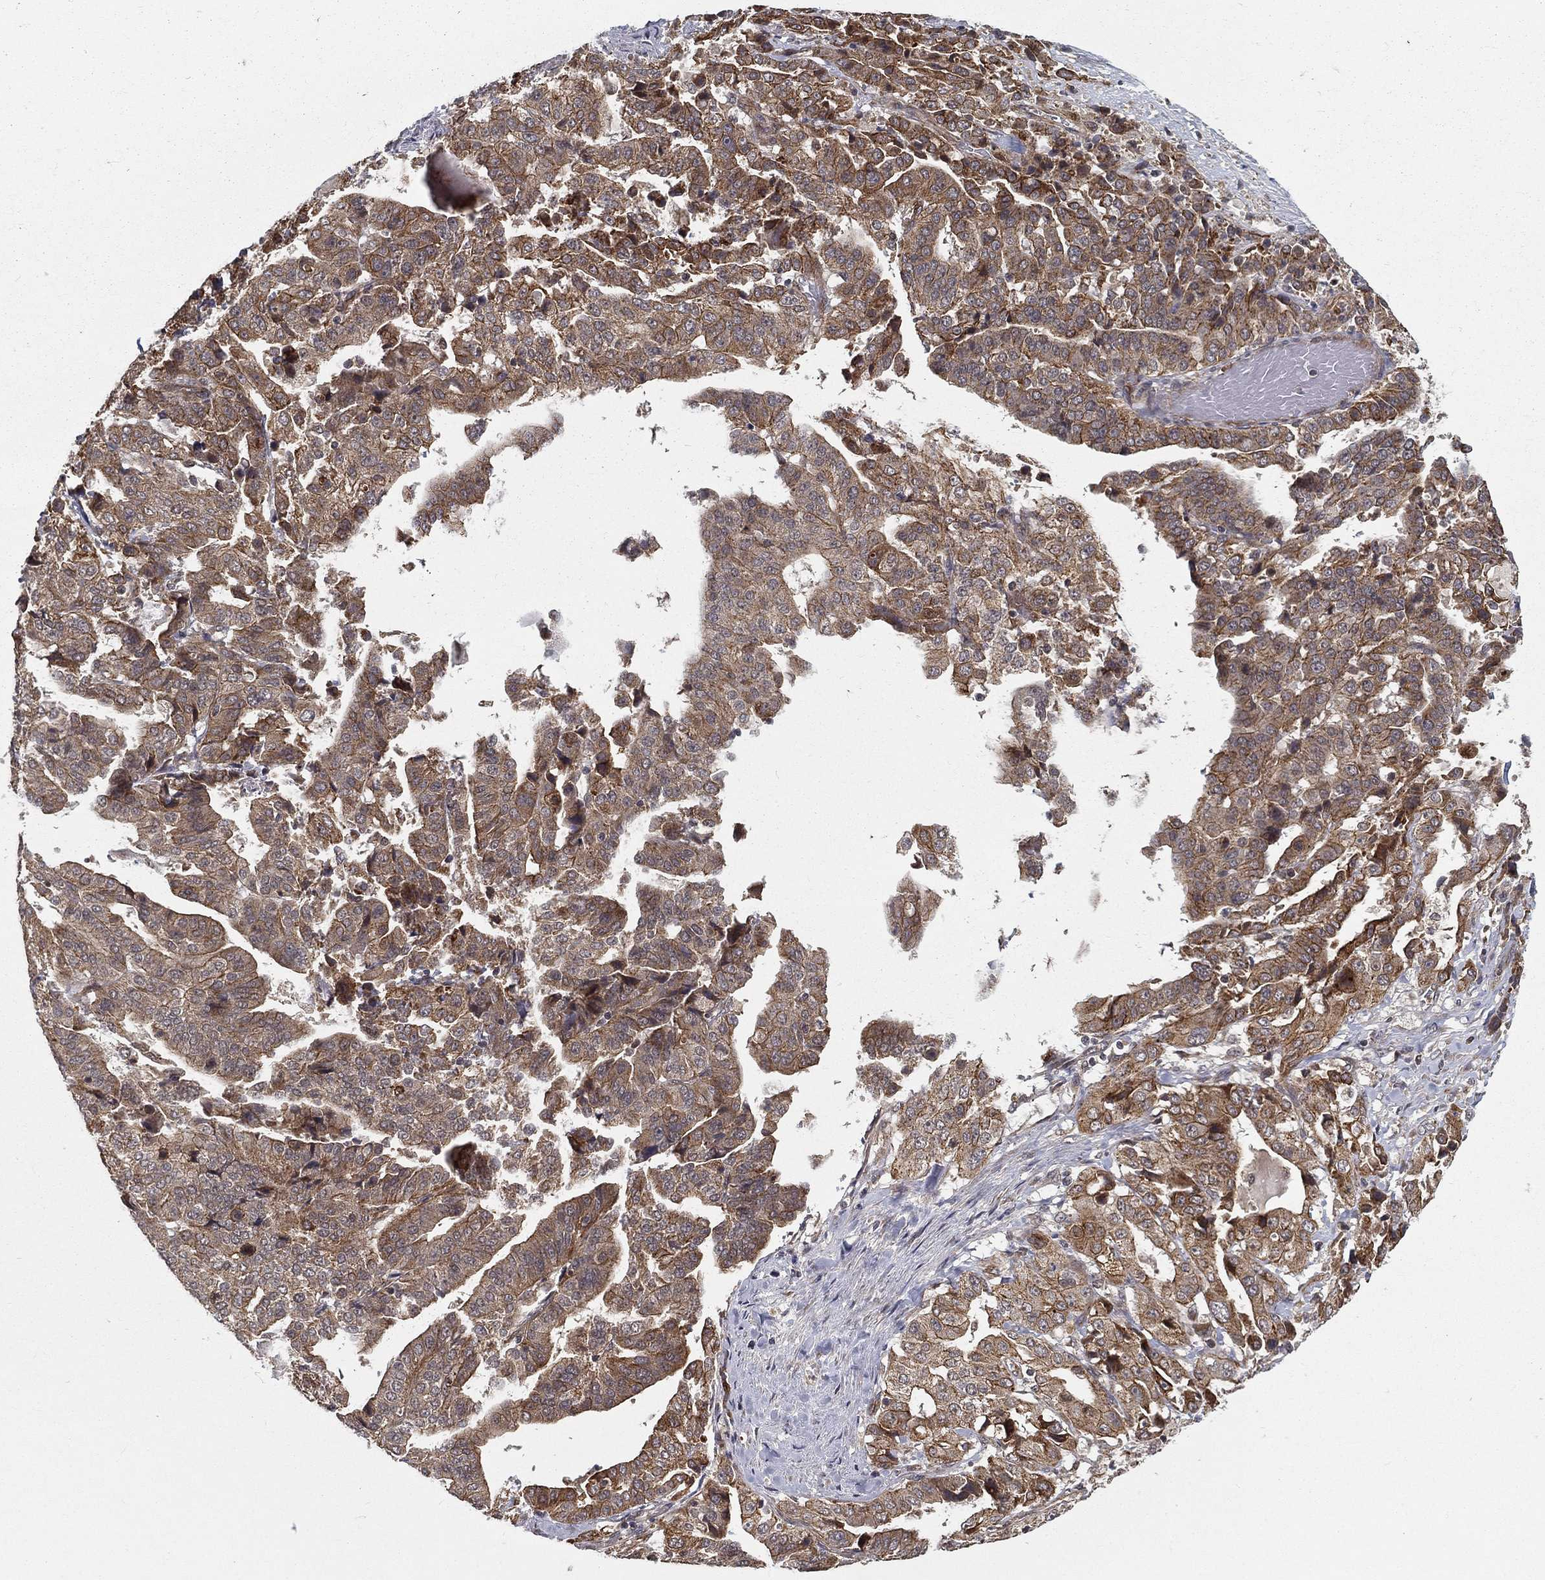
{"staining": {"intensity": "moderate", "quantity": ">75%", "location": "cytoplasmic/membranous"}, "tissue": "stomach cancer", "cell_type": "Tumor cells", "image_type": "cancer", "snomed": [{"axis": "morphology", "description": "Adenocarcinoma, NOS"}, {"axis": "topography", "description": "Stomach"}], "caption": "Protein analysis of stomach cancer (adenocarcinoma) tissue displays moderate cytoplasmic/membranous staining in approximately >75% of tumor cells.", "gene": "UACA", "patient": {"sex": "male", "age": 48}}